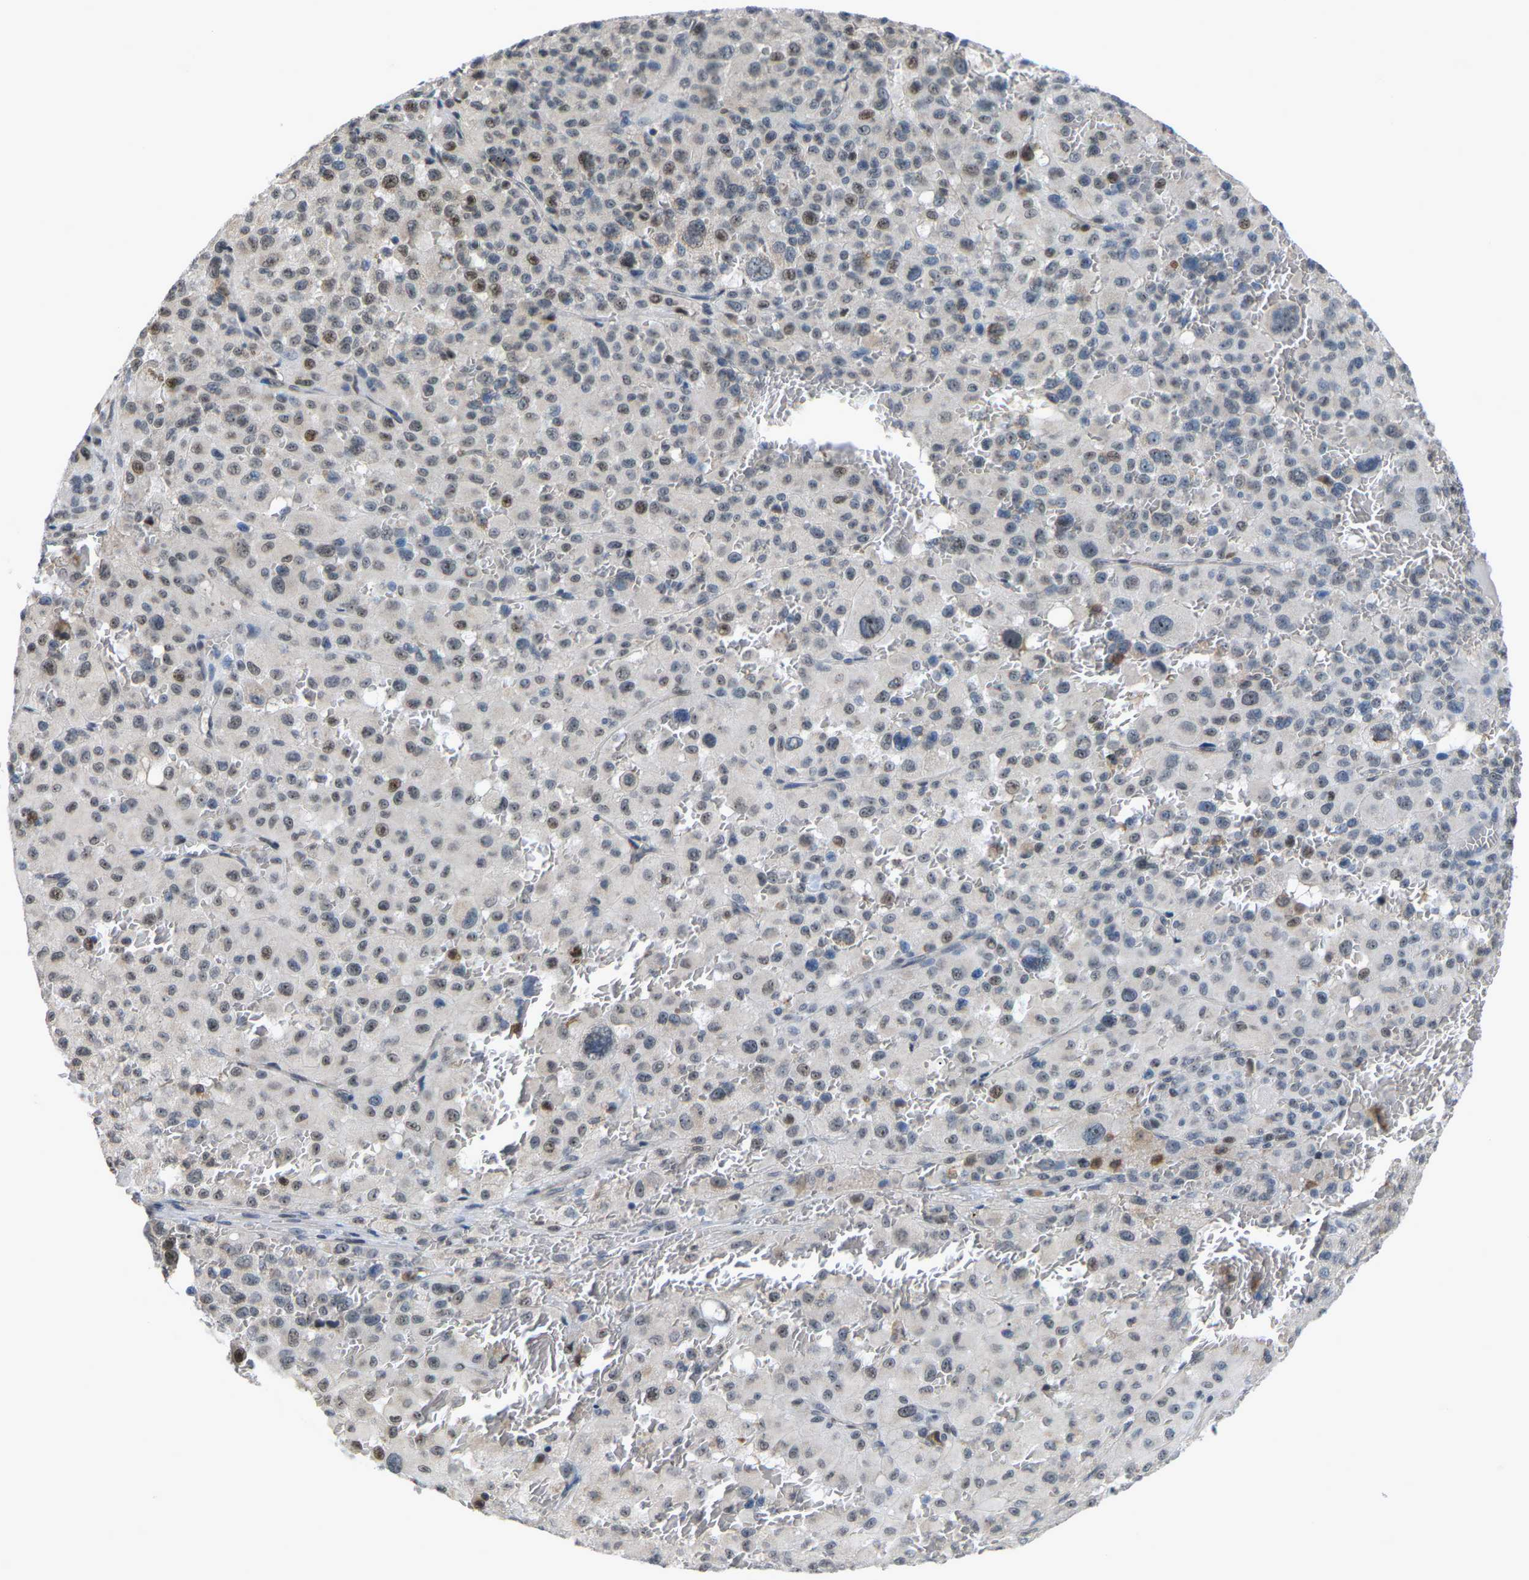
{"staining": {"intensity": "moderate", "quantity": "<25%", "location": "cytoplasmic/membranous,nuclear"}, "tissue": "melanoma", "cell_type": "Tumor cells", "image_type": "cancer", "snomed": [{"axis": "morphology", "description": "Malignant melanoma, Metastatic site"}, {"axis": "topography", "description": "Skin"}], "caption": "Brown immunohistochemical staining in melanoma displays moderate cytoplasmic/membranous and nuclear staining in about <25% of tumor cells. The staining is performed using DAB (3,3'-diaminobenzidine) brown chromogen to label protein expression. The nuclei are counter-stained blue using hematoxylin.", "gene": "CROT", "patient": {"sex": "female", "age": 74}}